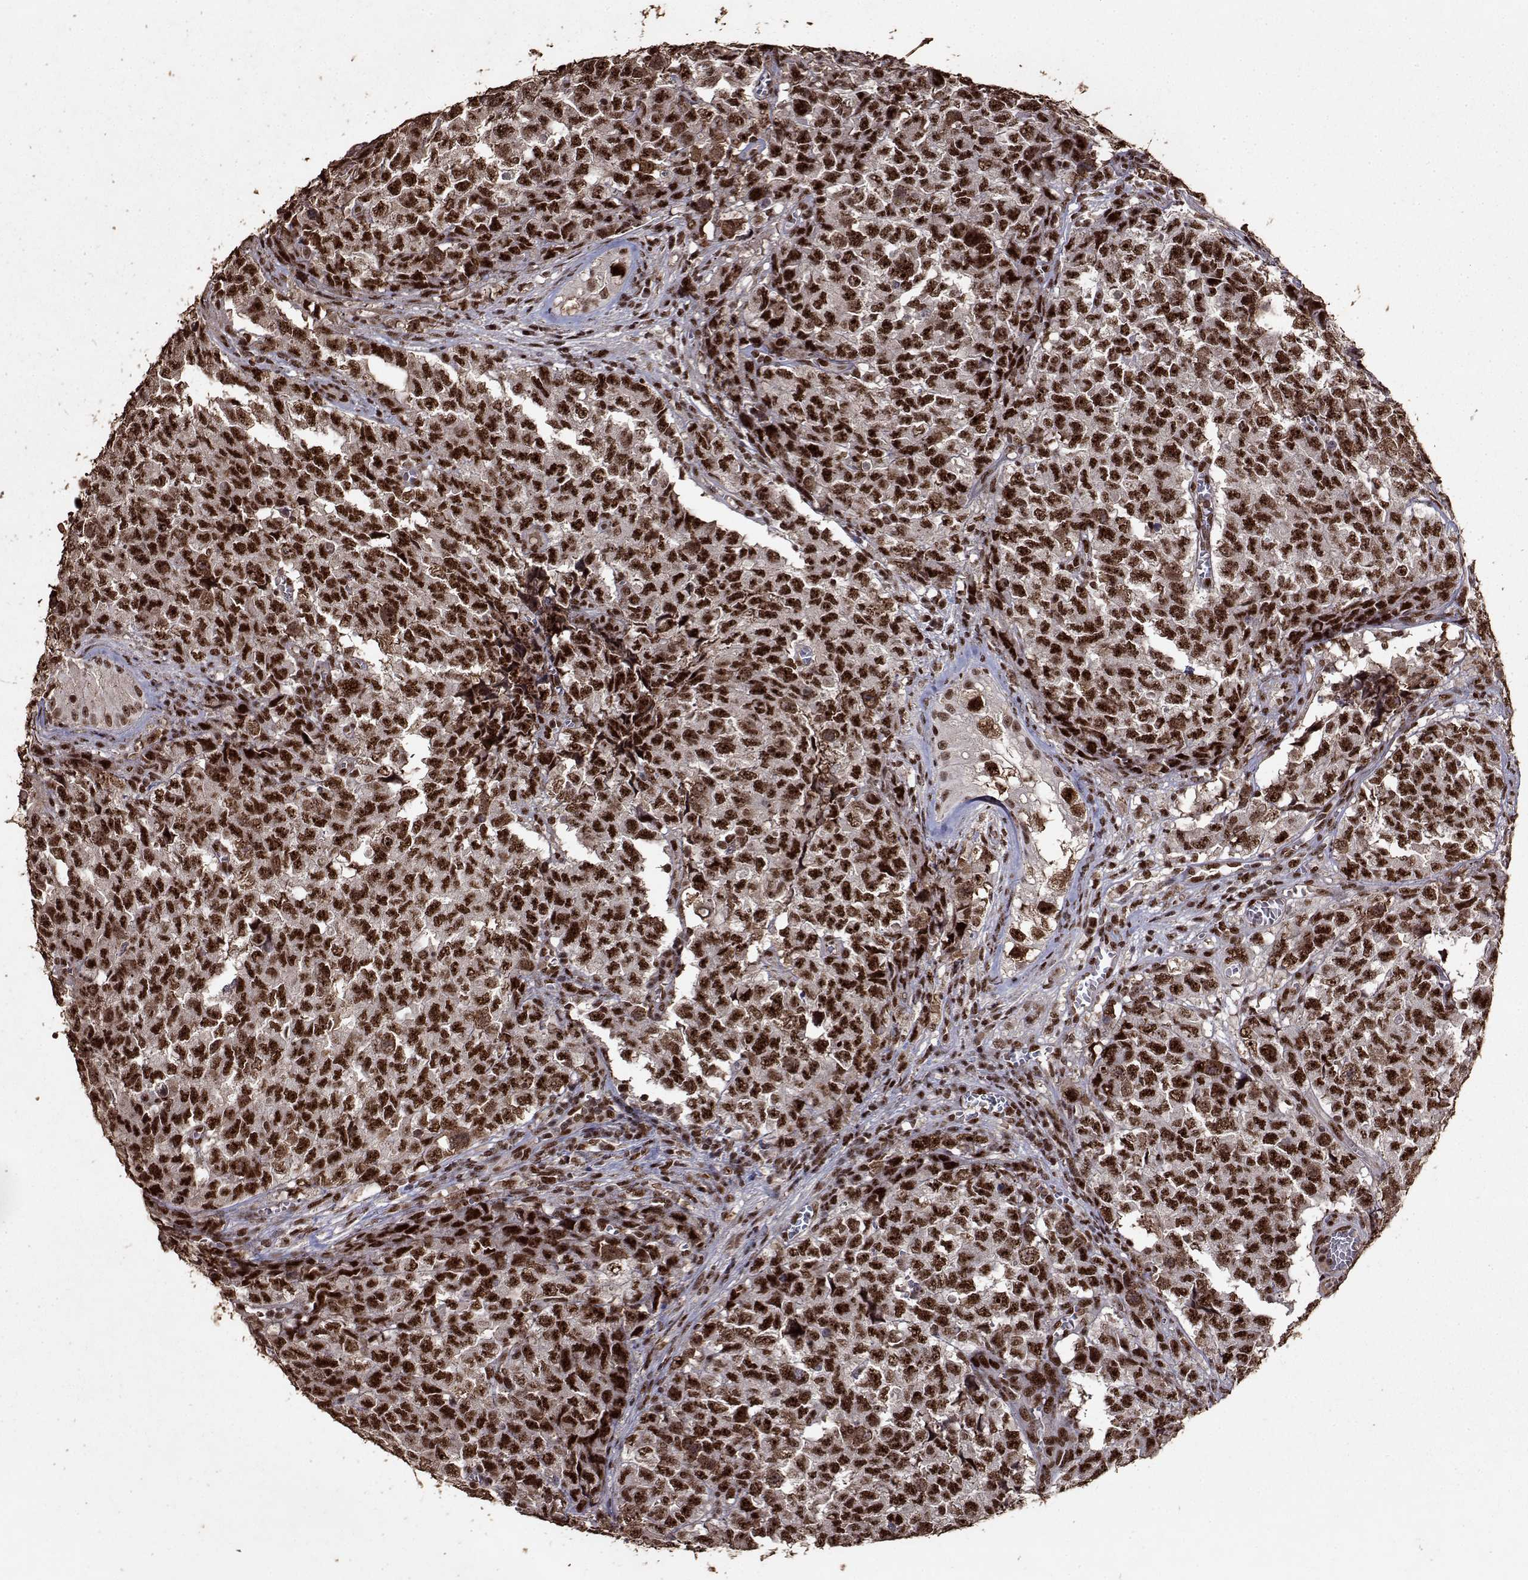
{"staining": {"intensity": "strong", "quantity": ">75%", "location": "nuclear"}, "tissue": "testis cancer", "cell_type": "Tumor cells", "image_type": "cancer", "snomed": [{"axis": "morphology", "description": "Carcinoma, Embryonal, NOS"}, {"axis": "topography", "description": "Testis"}], "caption": "A photomicrograph of human testis cancer stained for a protein demonstrates strong nuclear brown staining in tumor cells.", "gene": "TOE1", "patient": {"sex": "male", "age": 23}}